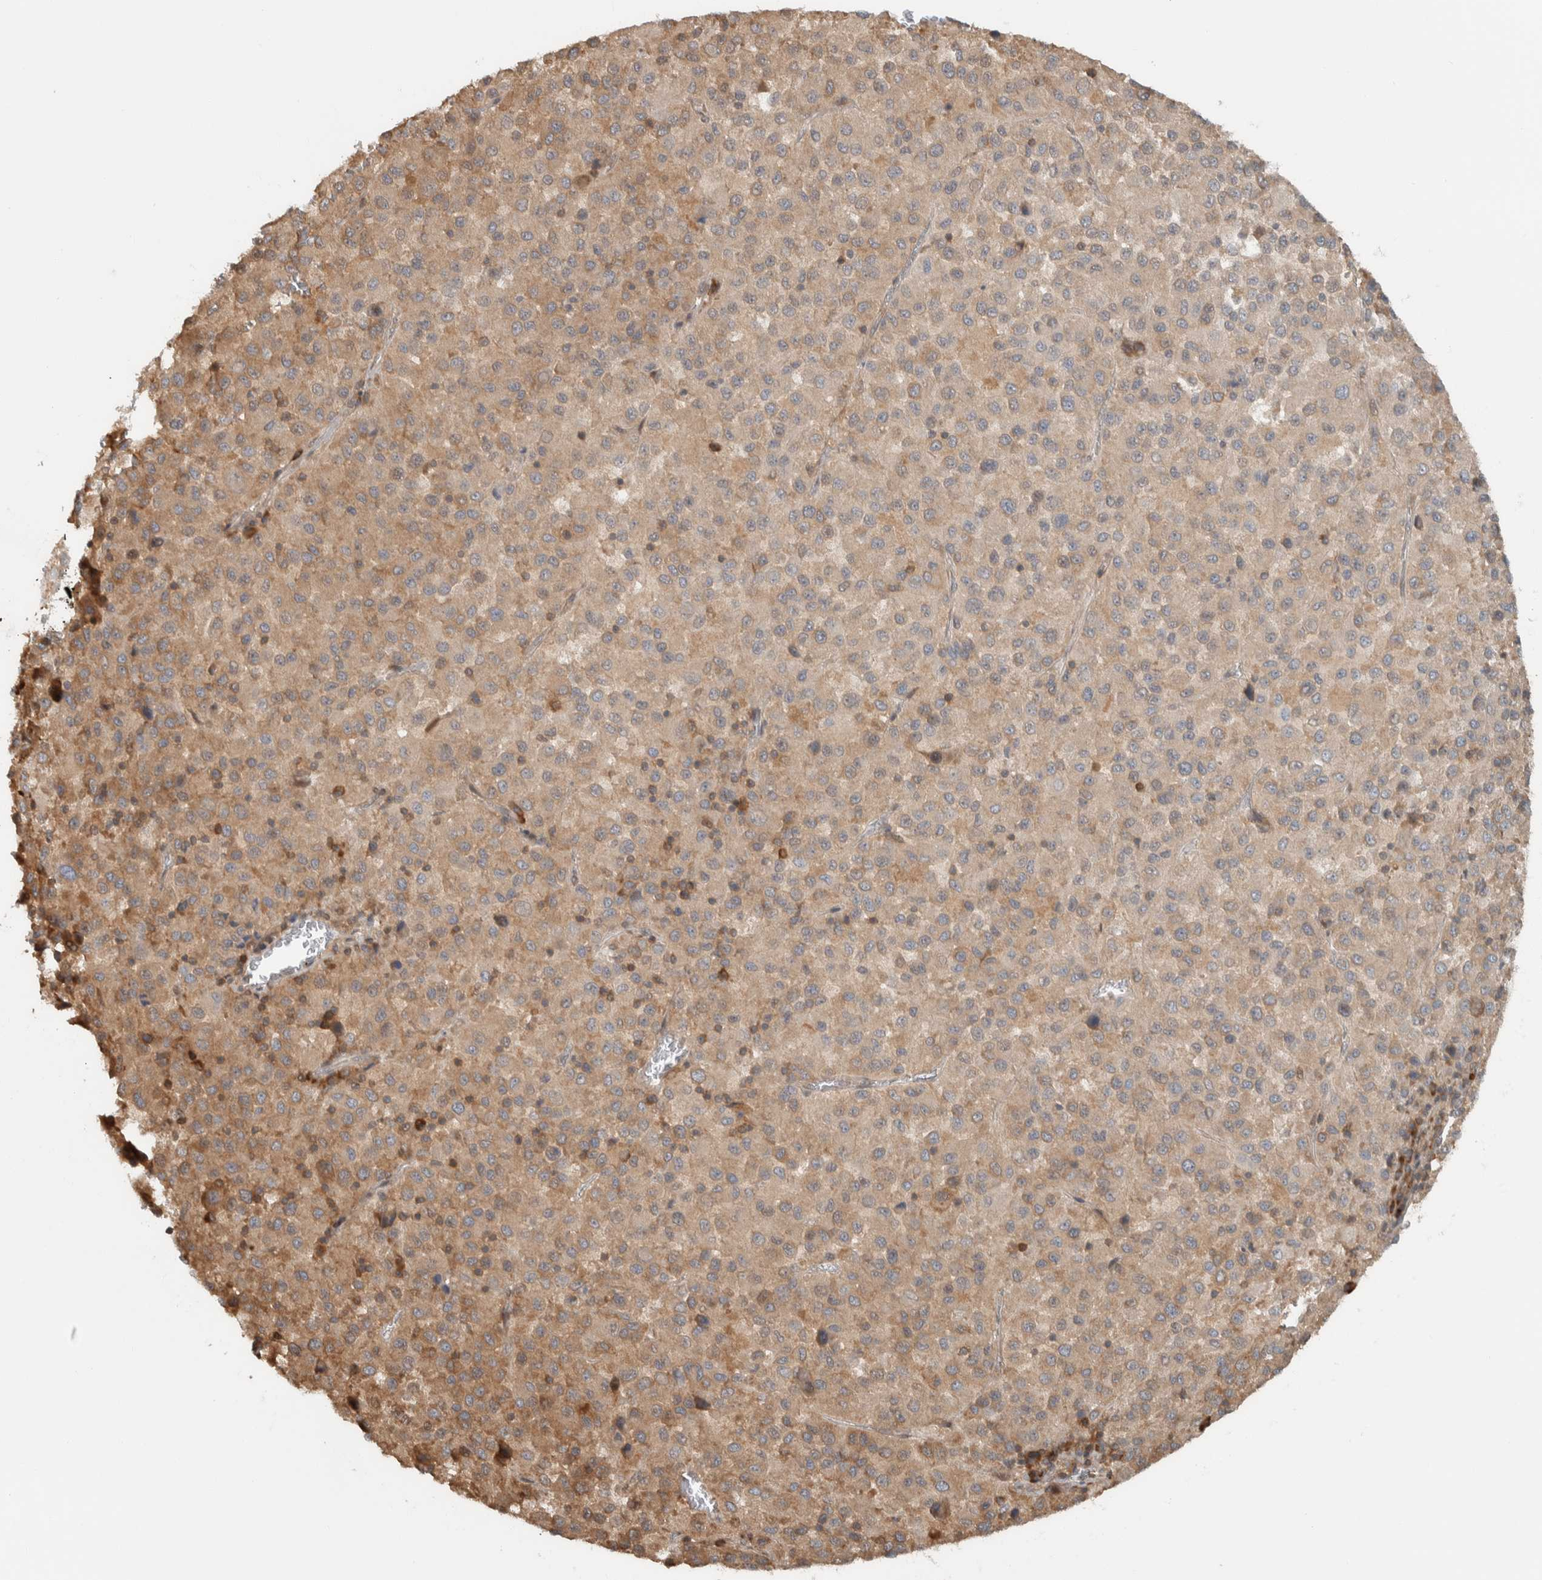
{"staining": {"intensity": "moderate", "quantity": ">75%", "location": "cytoplasmic/membranous"}, "tissue": "melanoma", "cell_type": "Tumor cells", "image_type": "cancer", "snomed": [{"axis": "morphology", "description": "Malignant melanoma, Metastatic site"}, {"axis": "topography", "description": "Lung"}], "caption": "Tumor cells exhibit medium levels of moderate cytoplasmic/membranous staining in about >75% of cells in human malignant melanoma (metastatic site).", "gene": "CNTROB", "patient": {"sex": "male", "age": 64}}